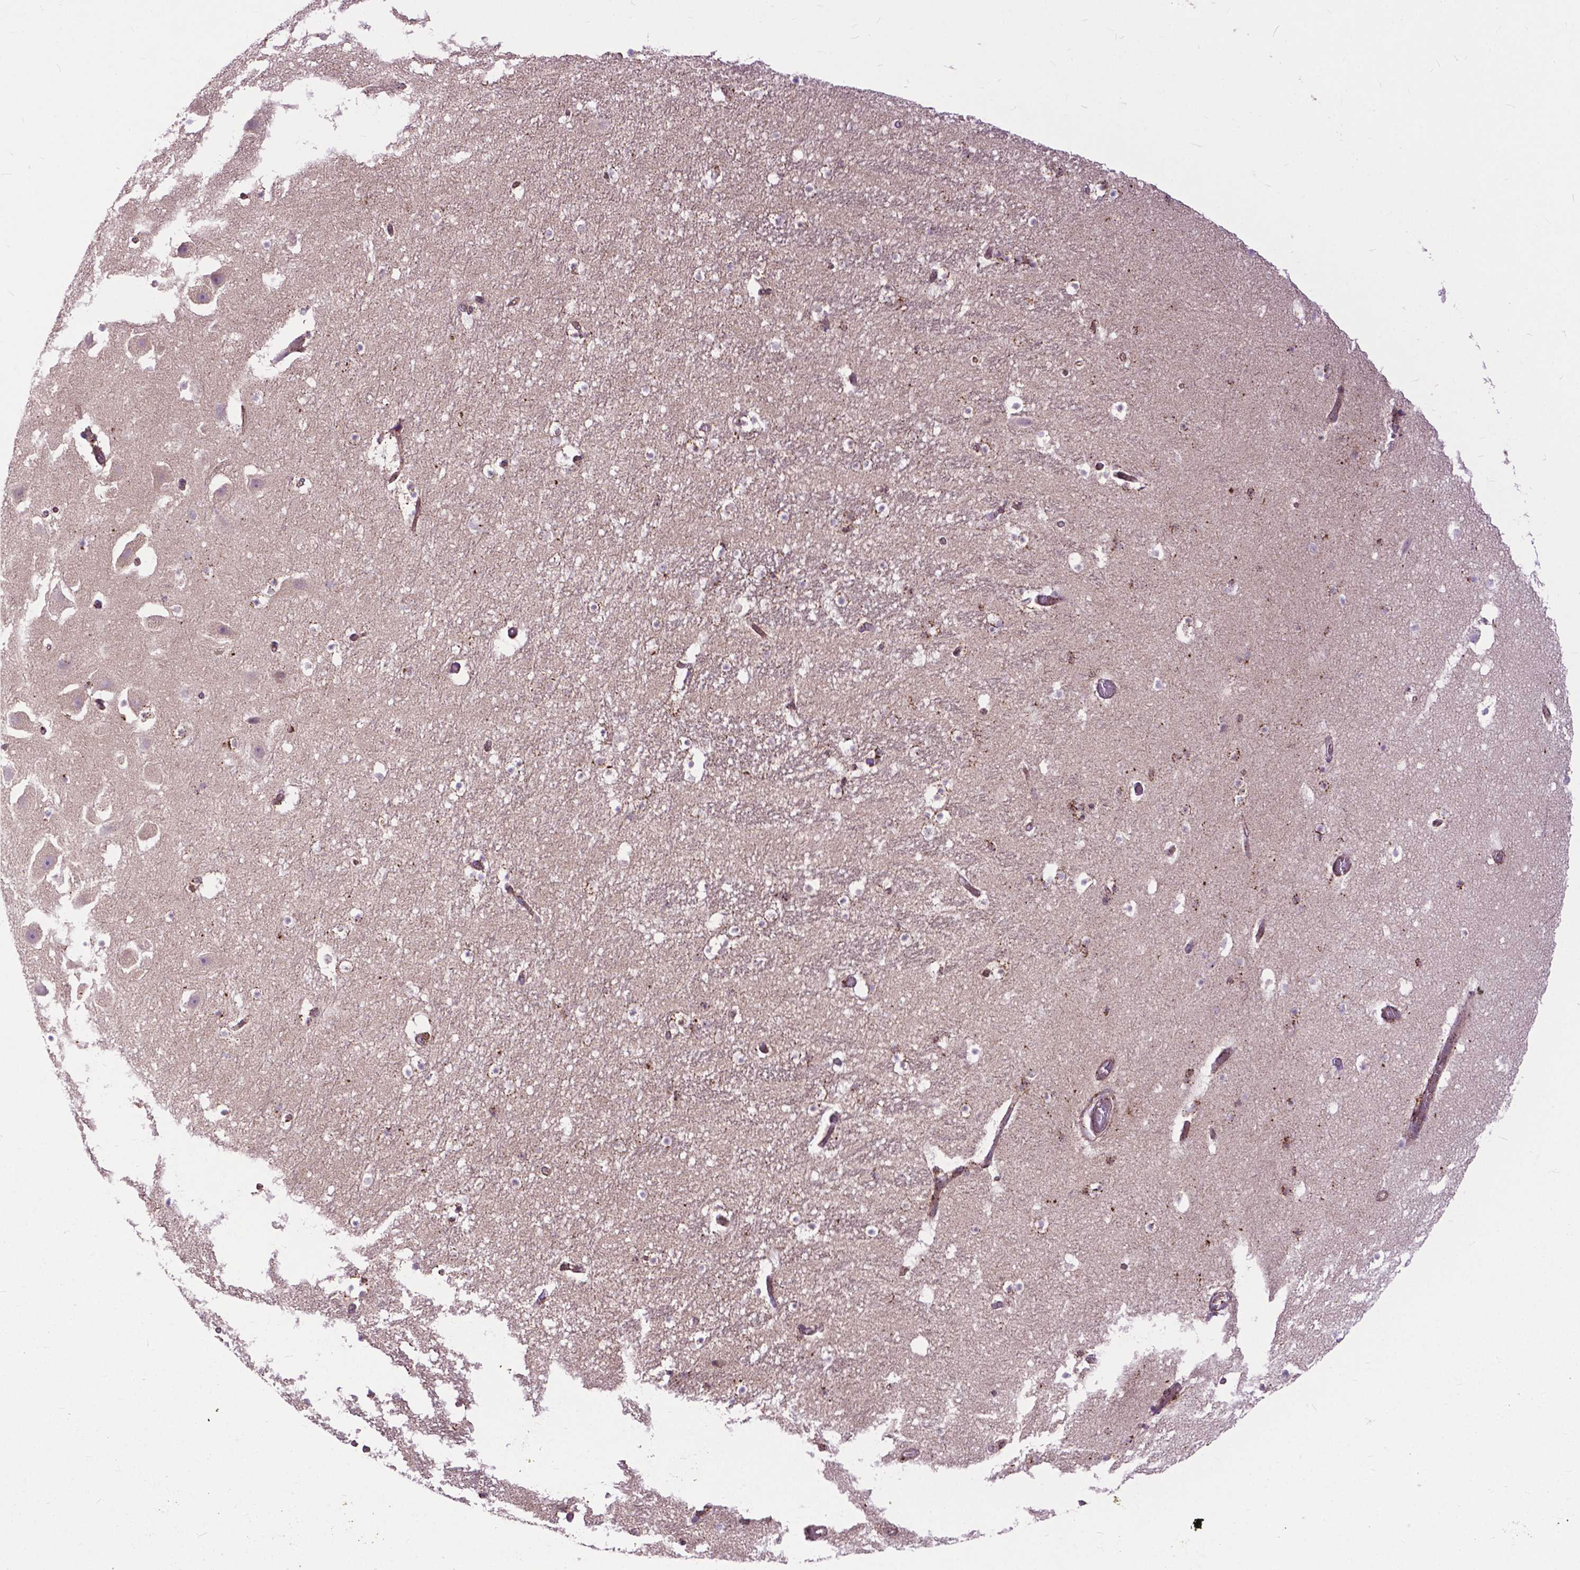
{"staining": {"intensity": "negative", "quantity": "none", "location": "none"}, "tissue": "hippocampus", "cell_type": "Glial cells", "image_type": "normal", "snomed": [{"axis": "morphology", "description": "Normal tissue, NOS"}, {"axis": "topography", "description": "Hippocampus"}], "caption": "IHC of benign hippocampus demonstrates no positivity in glial cells. (IHC, brightfield microscopy, high magnification).", "gene": "CHMP4A", "patient": {"sex": "male", "age": 26}}